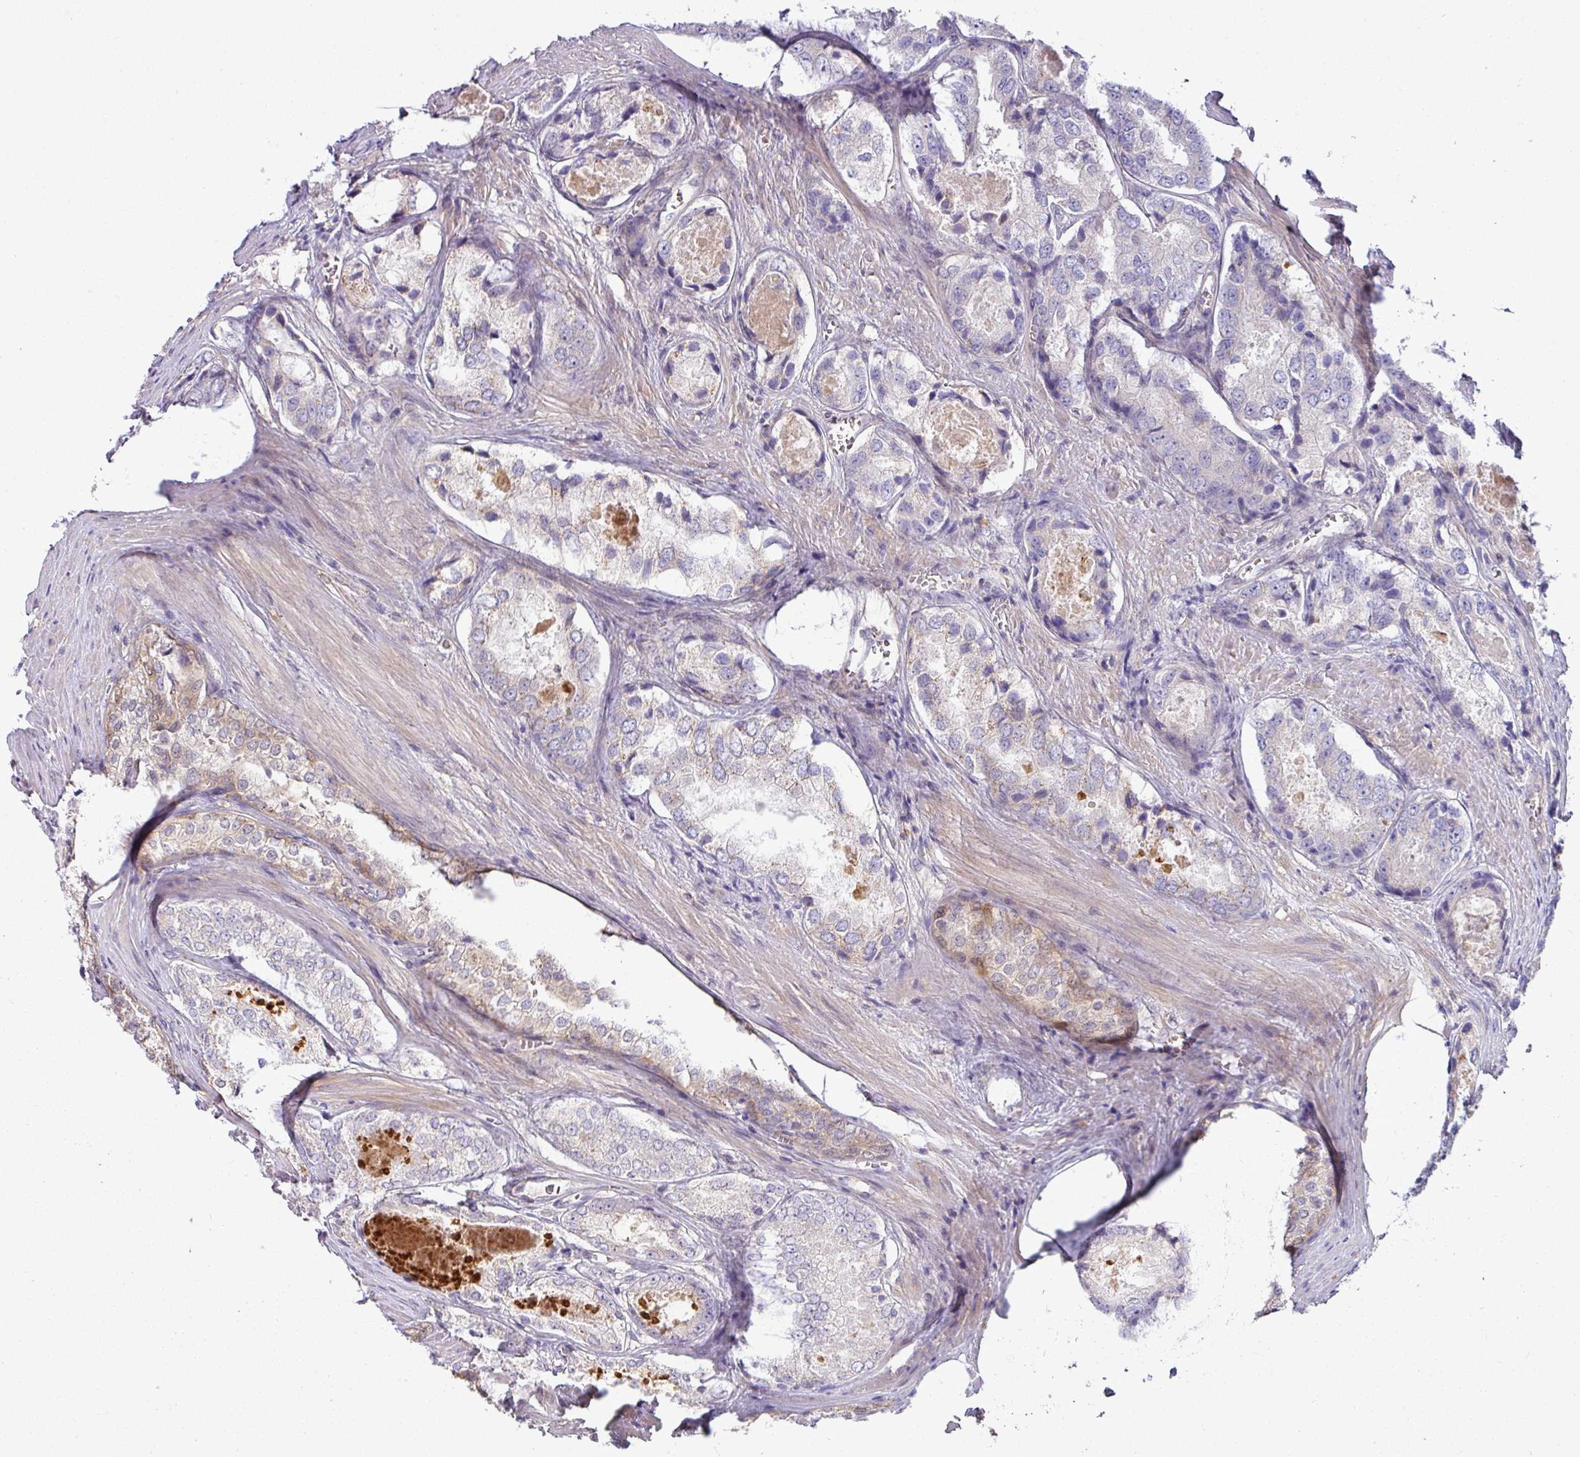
{"staining": {"intensity": "negative", "quantity": "none", "location": "none"}, "tissue": "prostate cancer", "cell_type": "Tumor cells", "image_type": "cancer", "snomed": [{"axis": "morphology", "description": "Adenocarcinoma, Low grade"}, {"axis": "topography", "description": "Prostate"}], "caption": "Tumor cells show no significant staining in prostate cancer (low-grade adenocarcinoma). (DAB immunohistochemistry (IHC) with hematoxylin counter stain).", "gene": "SLAMF6", "patient": {"sex": "male", "age": 68}}